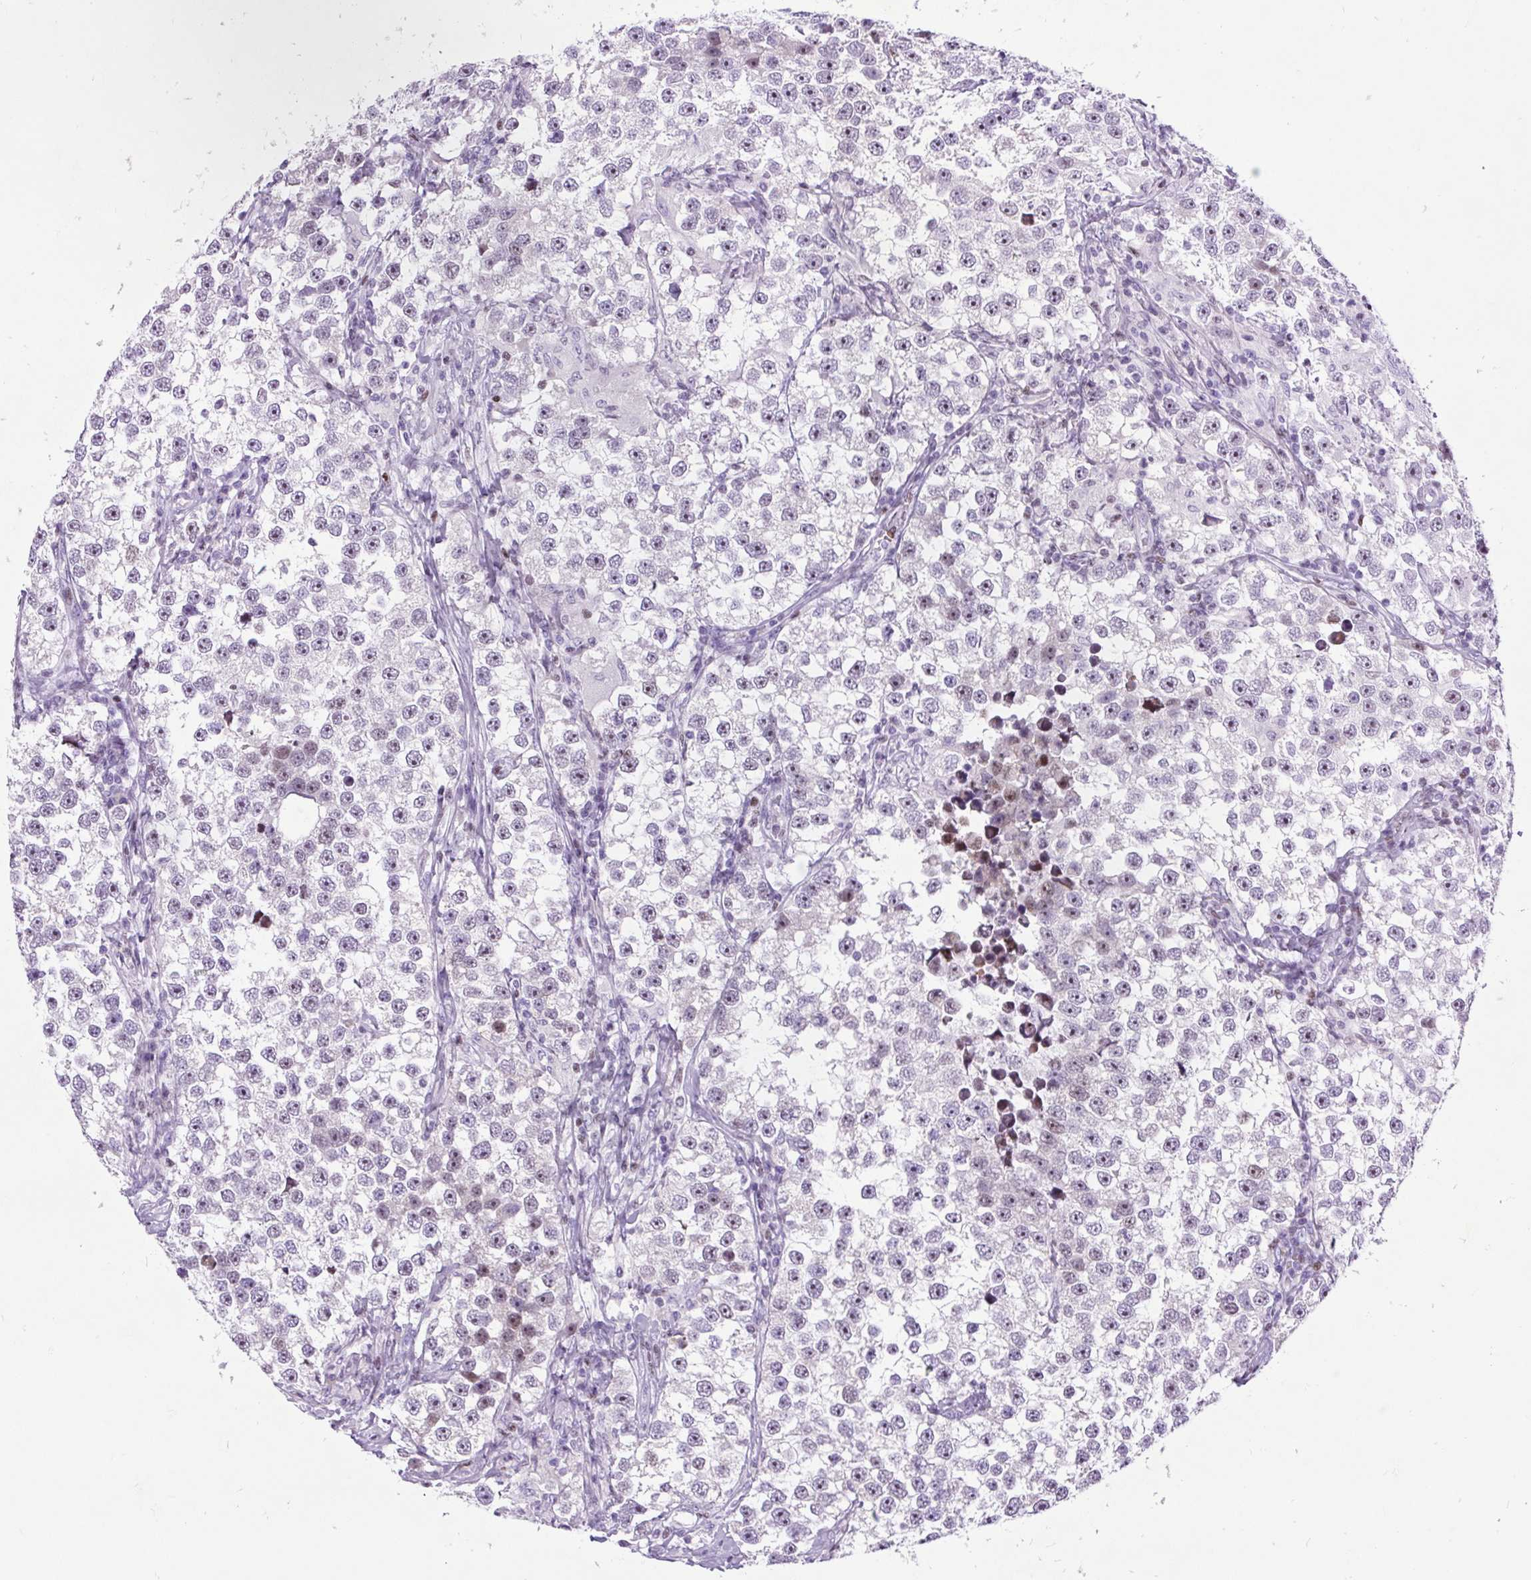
{"staining": {"intensity": "weak", "quantity": "25%-75%", "location": "nuclear"}, "tissue": "testis cancer", "cell_type": "Tumor cells", "image_type": "cancer", "snomed": [{"axis": "morphology", "description": "Seminoma, NOS"}, {"axis": "topography", "description": "Testis"}], "caption": "Tumor cells exhibit low levels of weak nuclear staining in approximately 25%-75% of cells in human testis cancer (seminoma). The staining was performed using DAB (3,3'-diaminobenzidine) to visualize the protein expression in brown, while the nuclei were stained in blue with hematoxylin (Magnification: 20x).", "gene": "SPC24", "patient": {"sex": "male", "age": 46}}